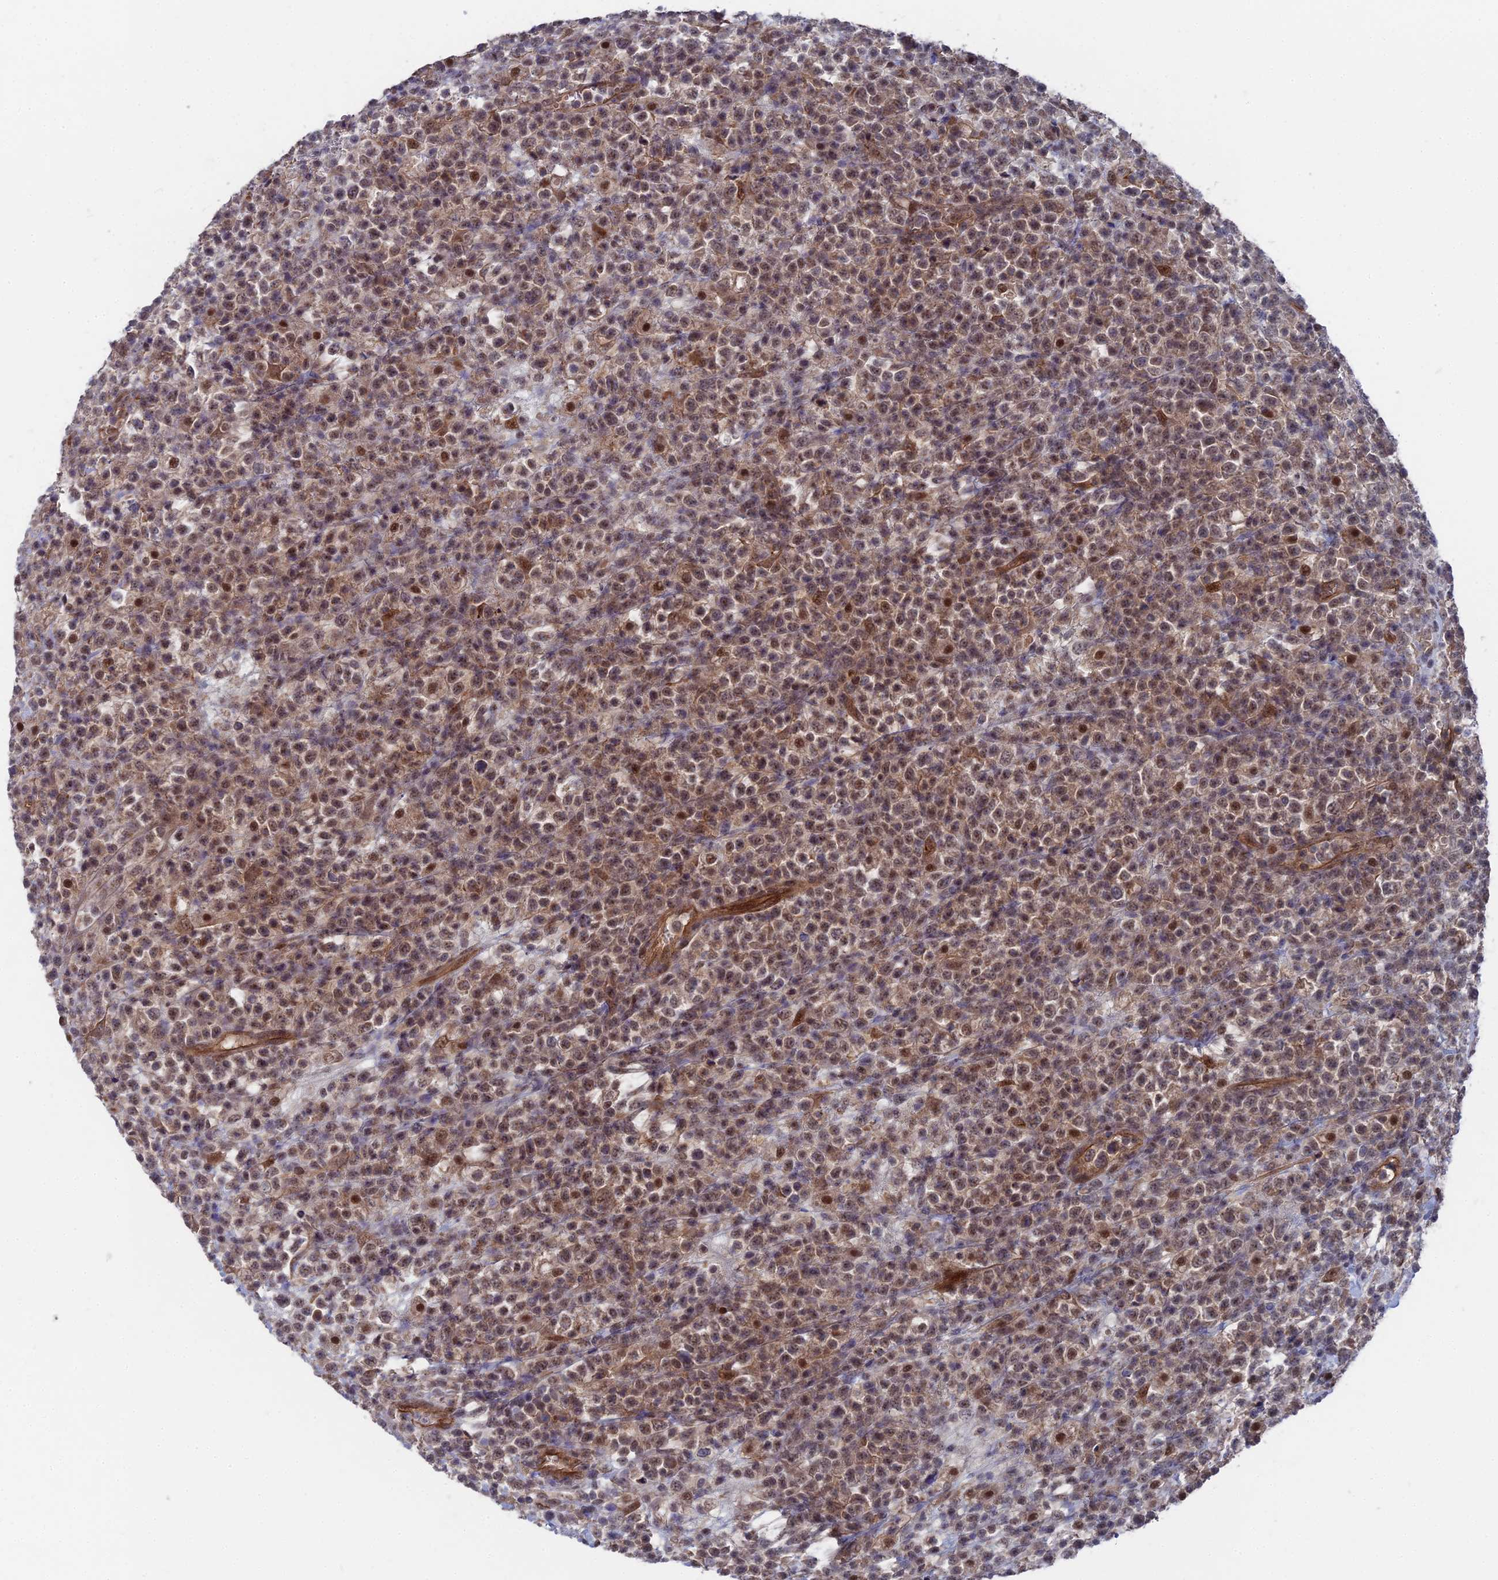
{"staining": {"intensity": "moderate", "quantity": ">75%", "location": "cytoplasmic/membranous,nuclear"}, "tissue": "lymphoma", "cell_type": "Tumor cells", "image_type": "cancer", "snomed": [{"axis": "morphology", "description": "Malignant lymphoma, non-Hodgkin's type, High grade"}, {"axis": "topography", "description": "Colon"}], "caption": "Immunohistochemistry (IHC) staining of lymphoma, which demonstrates medium levels of moderate cytoplasmic/membranous and nuclear staining in about >75% of tumor cells indicating moderate cytoplasmic/membranous and nuclear protein expression. The staining was performed using DAB (3,3'-diaminobenzidine) (brown) for protein detection and nuclei were counterstained in hematoxylin (blue).", "gene": "UNC5D", "patient": {"sex": "female", "age": 53}}